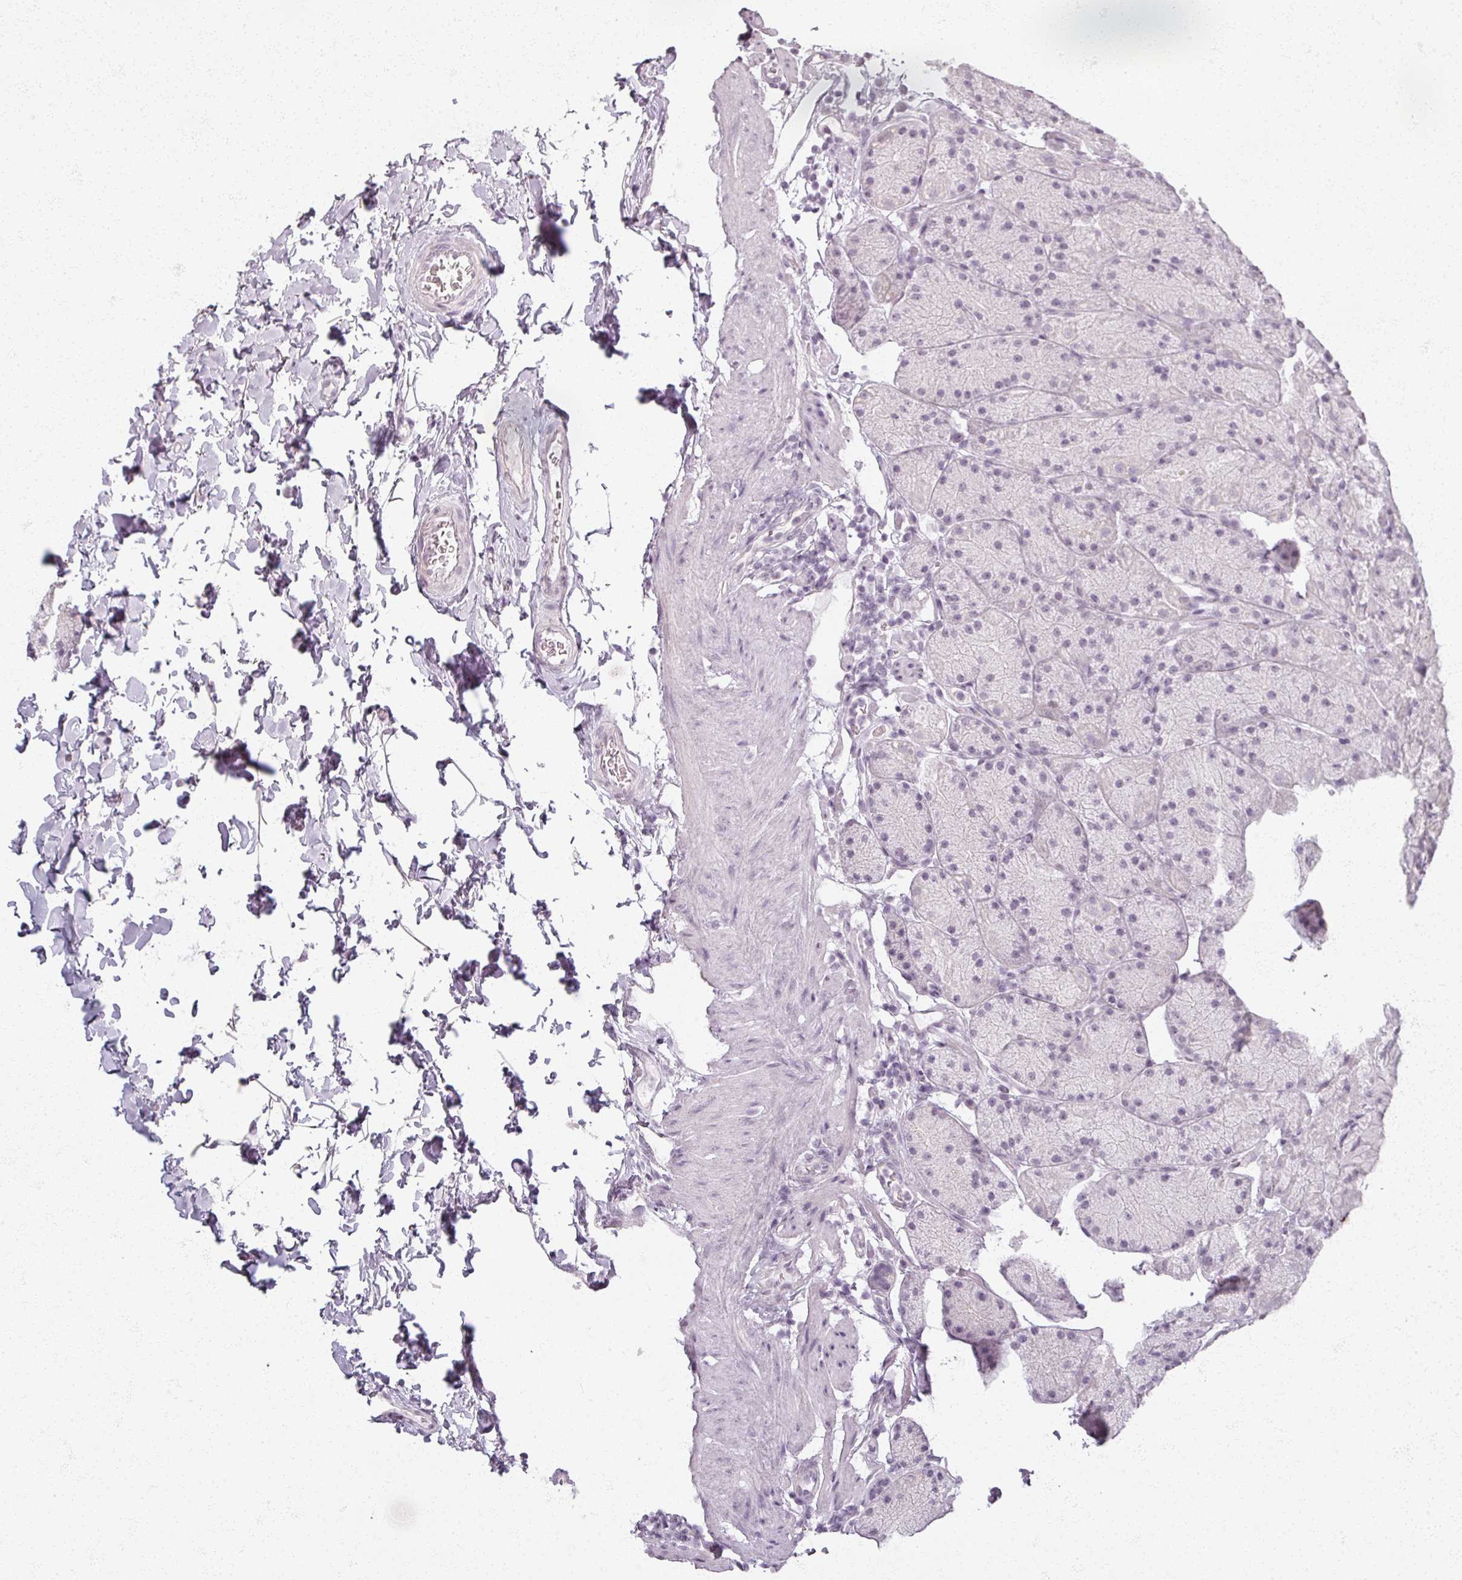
{"staining": {"intensity": "negative", "quantity": "none", "location": "none"}, "tissue": "stomach", "cell_type": "Glandular cells", "image_type": "normal", "snomed": [{"axis": "morphology", "description": "Normal tissue, NOS"}, {"axis": "topography", "description": "Stomach, upper"}, {"axis": "topography", "description": "Stomach, lower"}], "caption": "A high-resolution histopathology image shows IHC staining of unremarkable stomach, which shows no significant expression in glandular cells.", "gene": "RFPL2", "patient": {"sex": "male", "age": 67}}